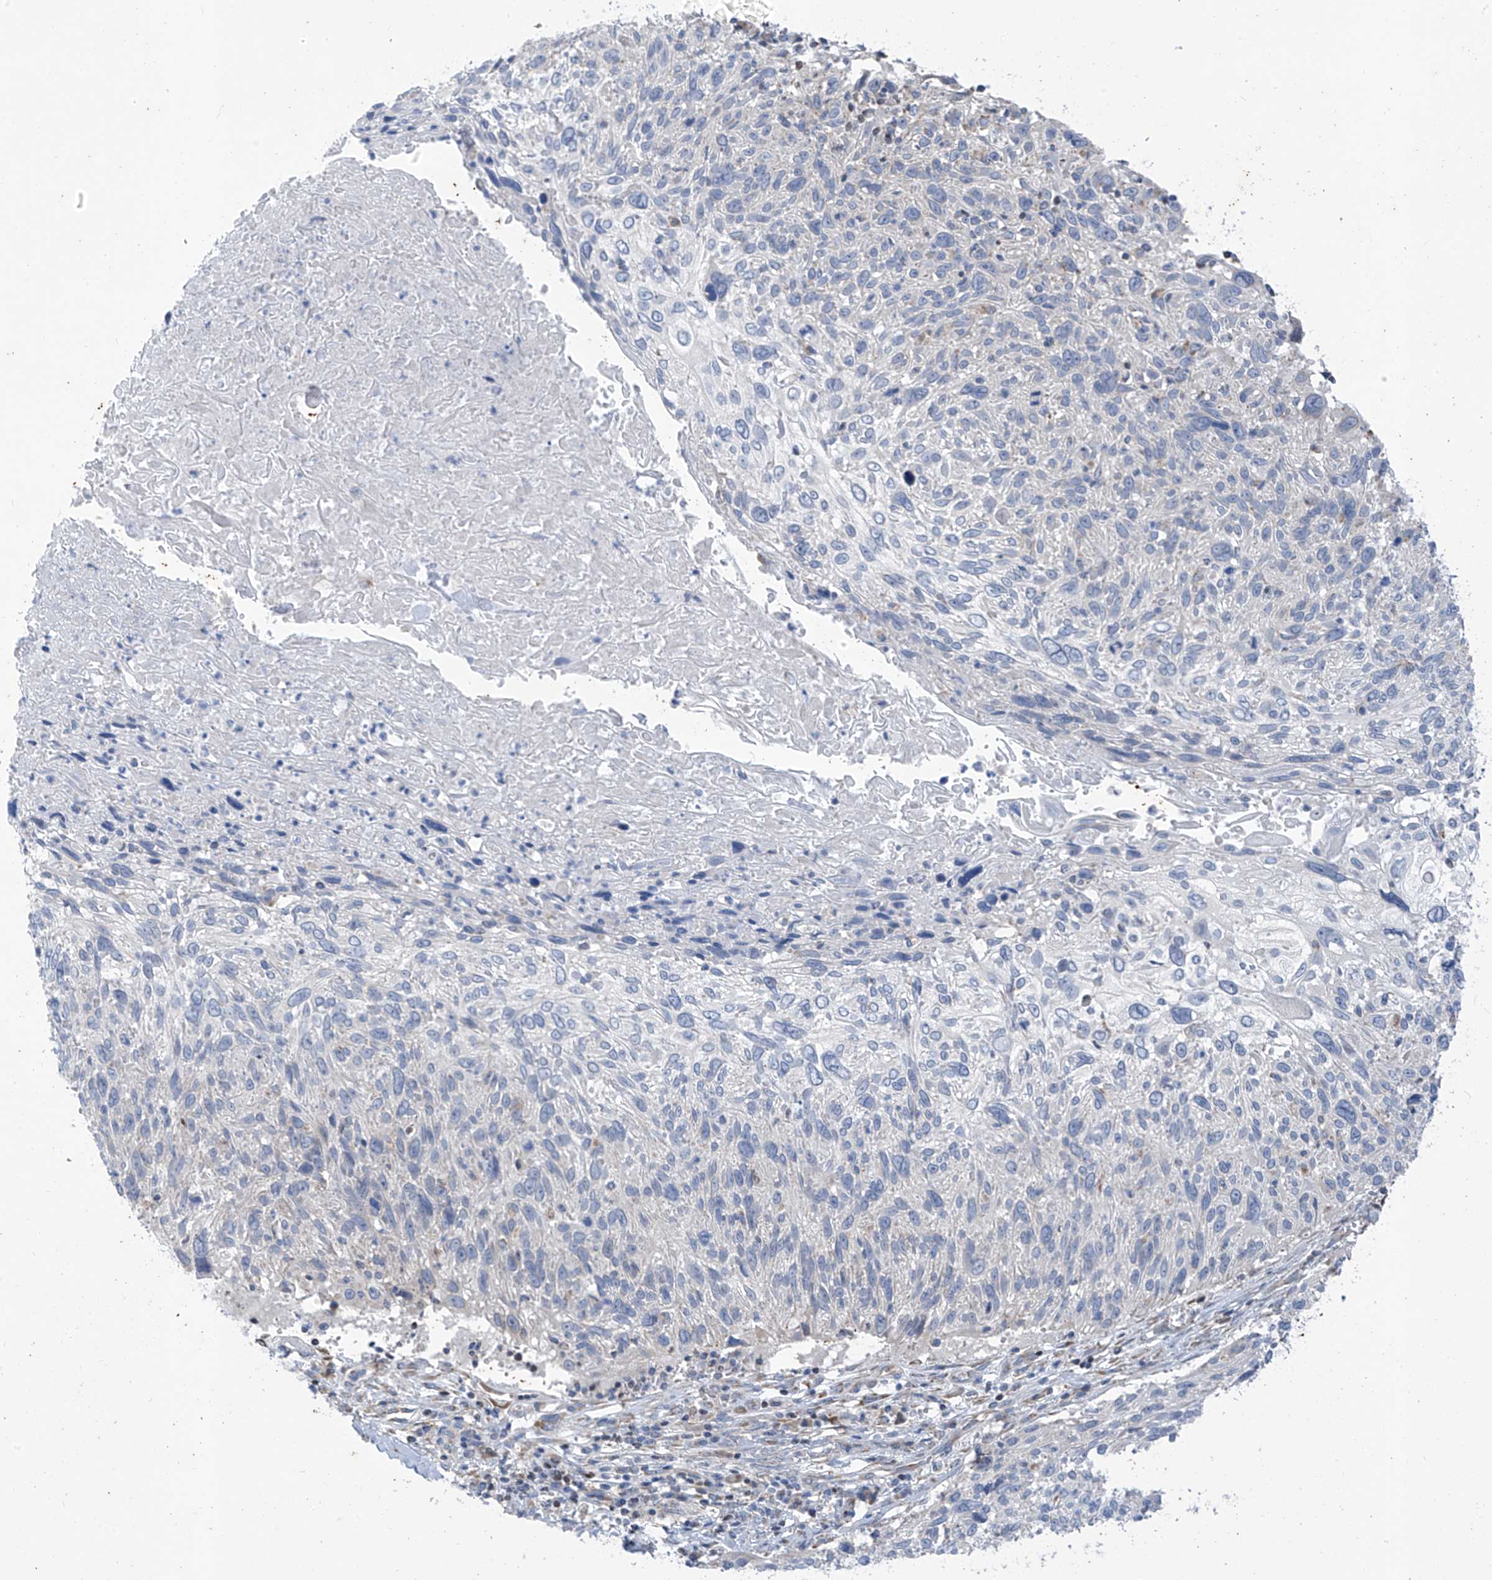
{"staining": {"intensity": "negative", "quantity": "none", "location": "none"}, "tissue": "cervical cancer", "cell_type": "Tumor cells", "image_type": "cancer", "snomed": [{"axis": "morphology", "description": "Squamous cell carcinoma, NOS"}, {"axis": "topography", "description": "Cervix"}], "caption": "IHC photomicrograph of human cervical squamous cell carcinoma stained for a protein (brown), which displays no positivity in tumor cells. (Stains: DAB (3,3'-diaminobenzidine) IHC with hematoxylin counter stain, Microscopy: brightfield microscopy at high magnification).", "gene": "EOMES", "patient": {"sex": "female", "age": 51}}